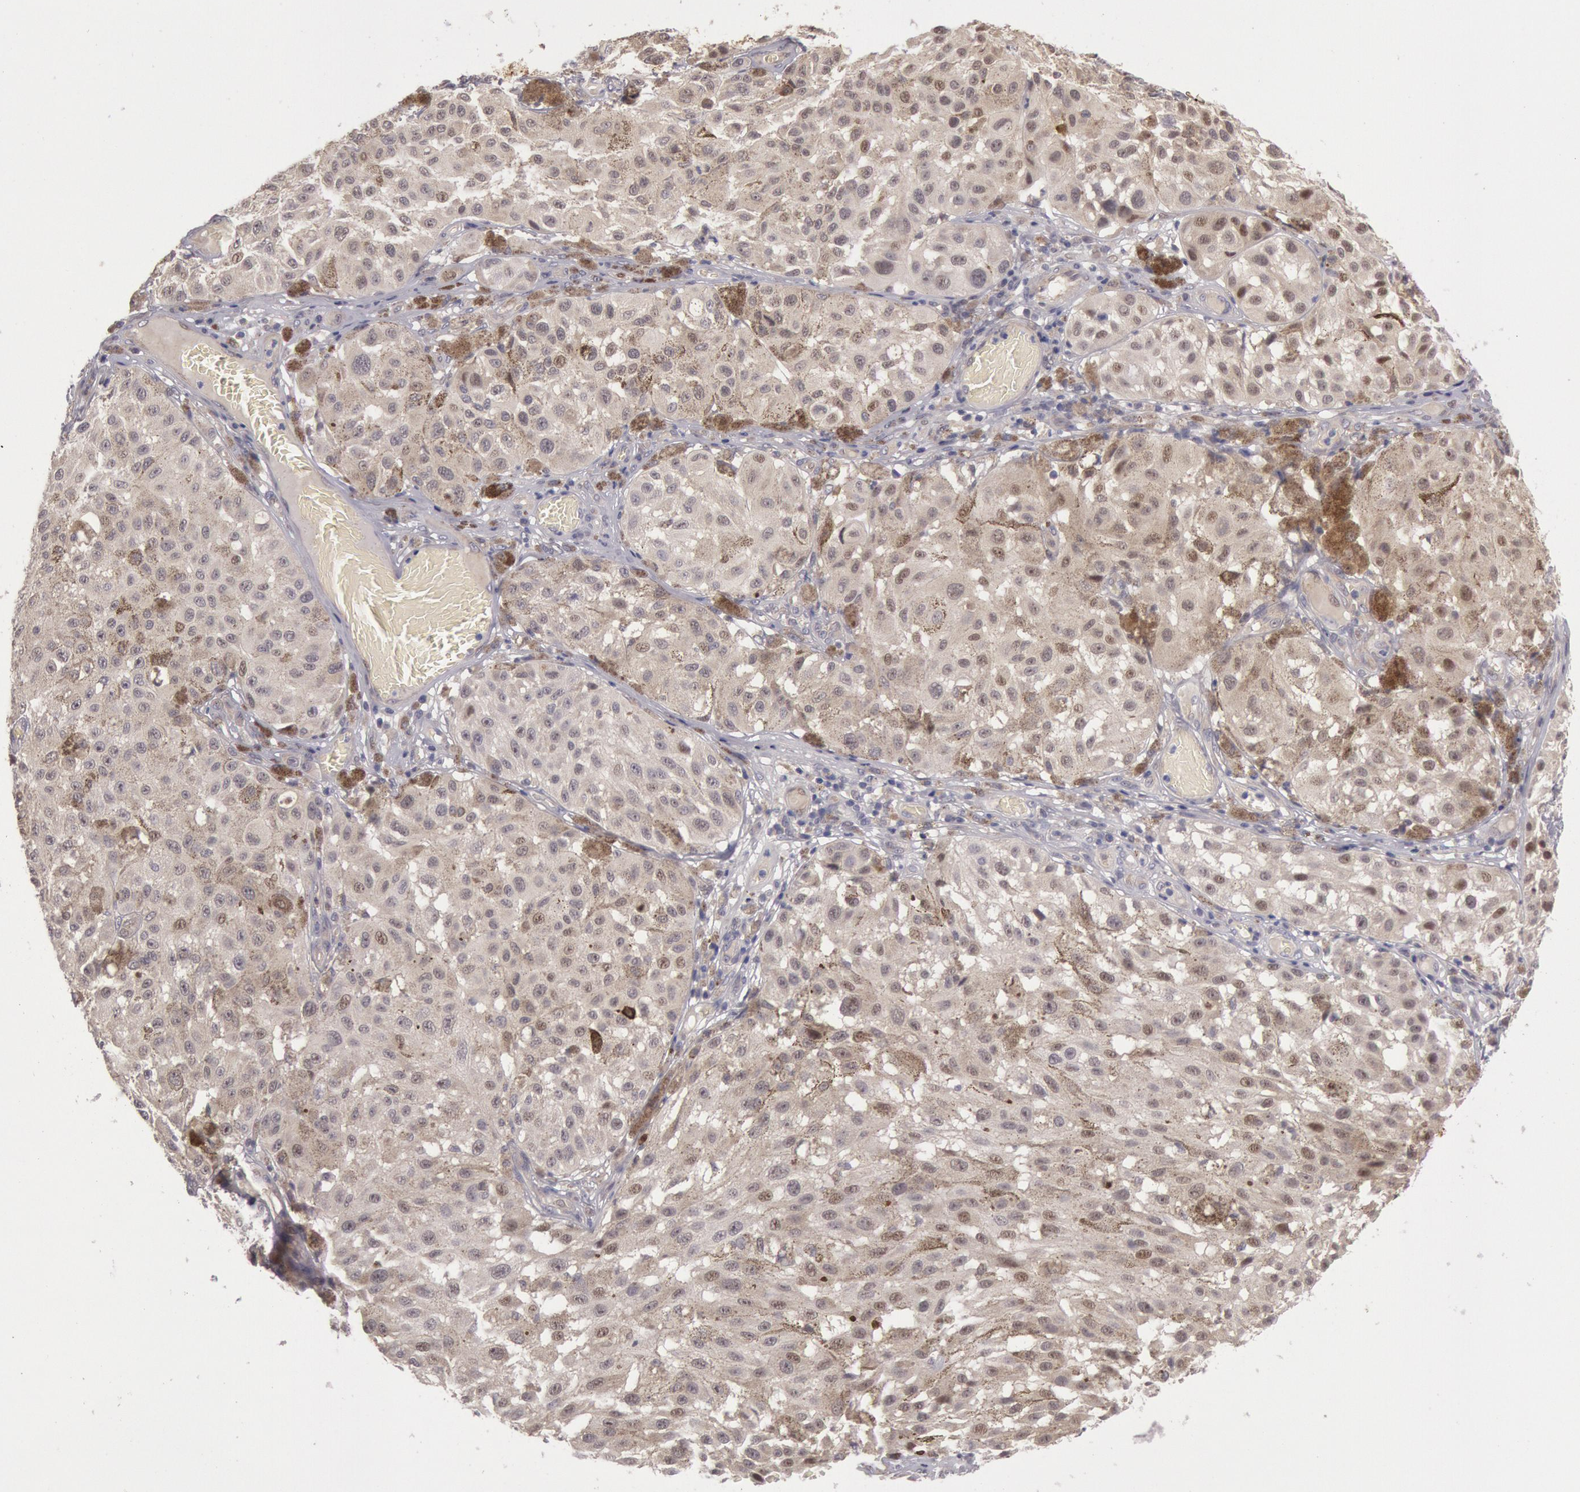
{"staining": {"intensity": "weak", "quantity": ">75%", "location": "cytoplasmic/membranous"}, "tissue": "melanoma", "cell_type": "Tumor cells", "image_type": "cancer", "snomed": [{"axis": "morphology", "description": "Malignant melanoma, NOS"}, {"axis": "topography", "description": "Skin"}], "caption": "Protein expression analysis of melanoma demonstrates weak cytoplasmic/membranous positivity in approximately >75% of tumor cells. (DAB (3,3'-diaminobenzidine) IHC, brown staining for protein, blue staining for nuclei).", "gene": "TRIB2", "patient": {"sex": "female", "age": 64}}